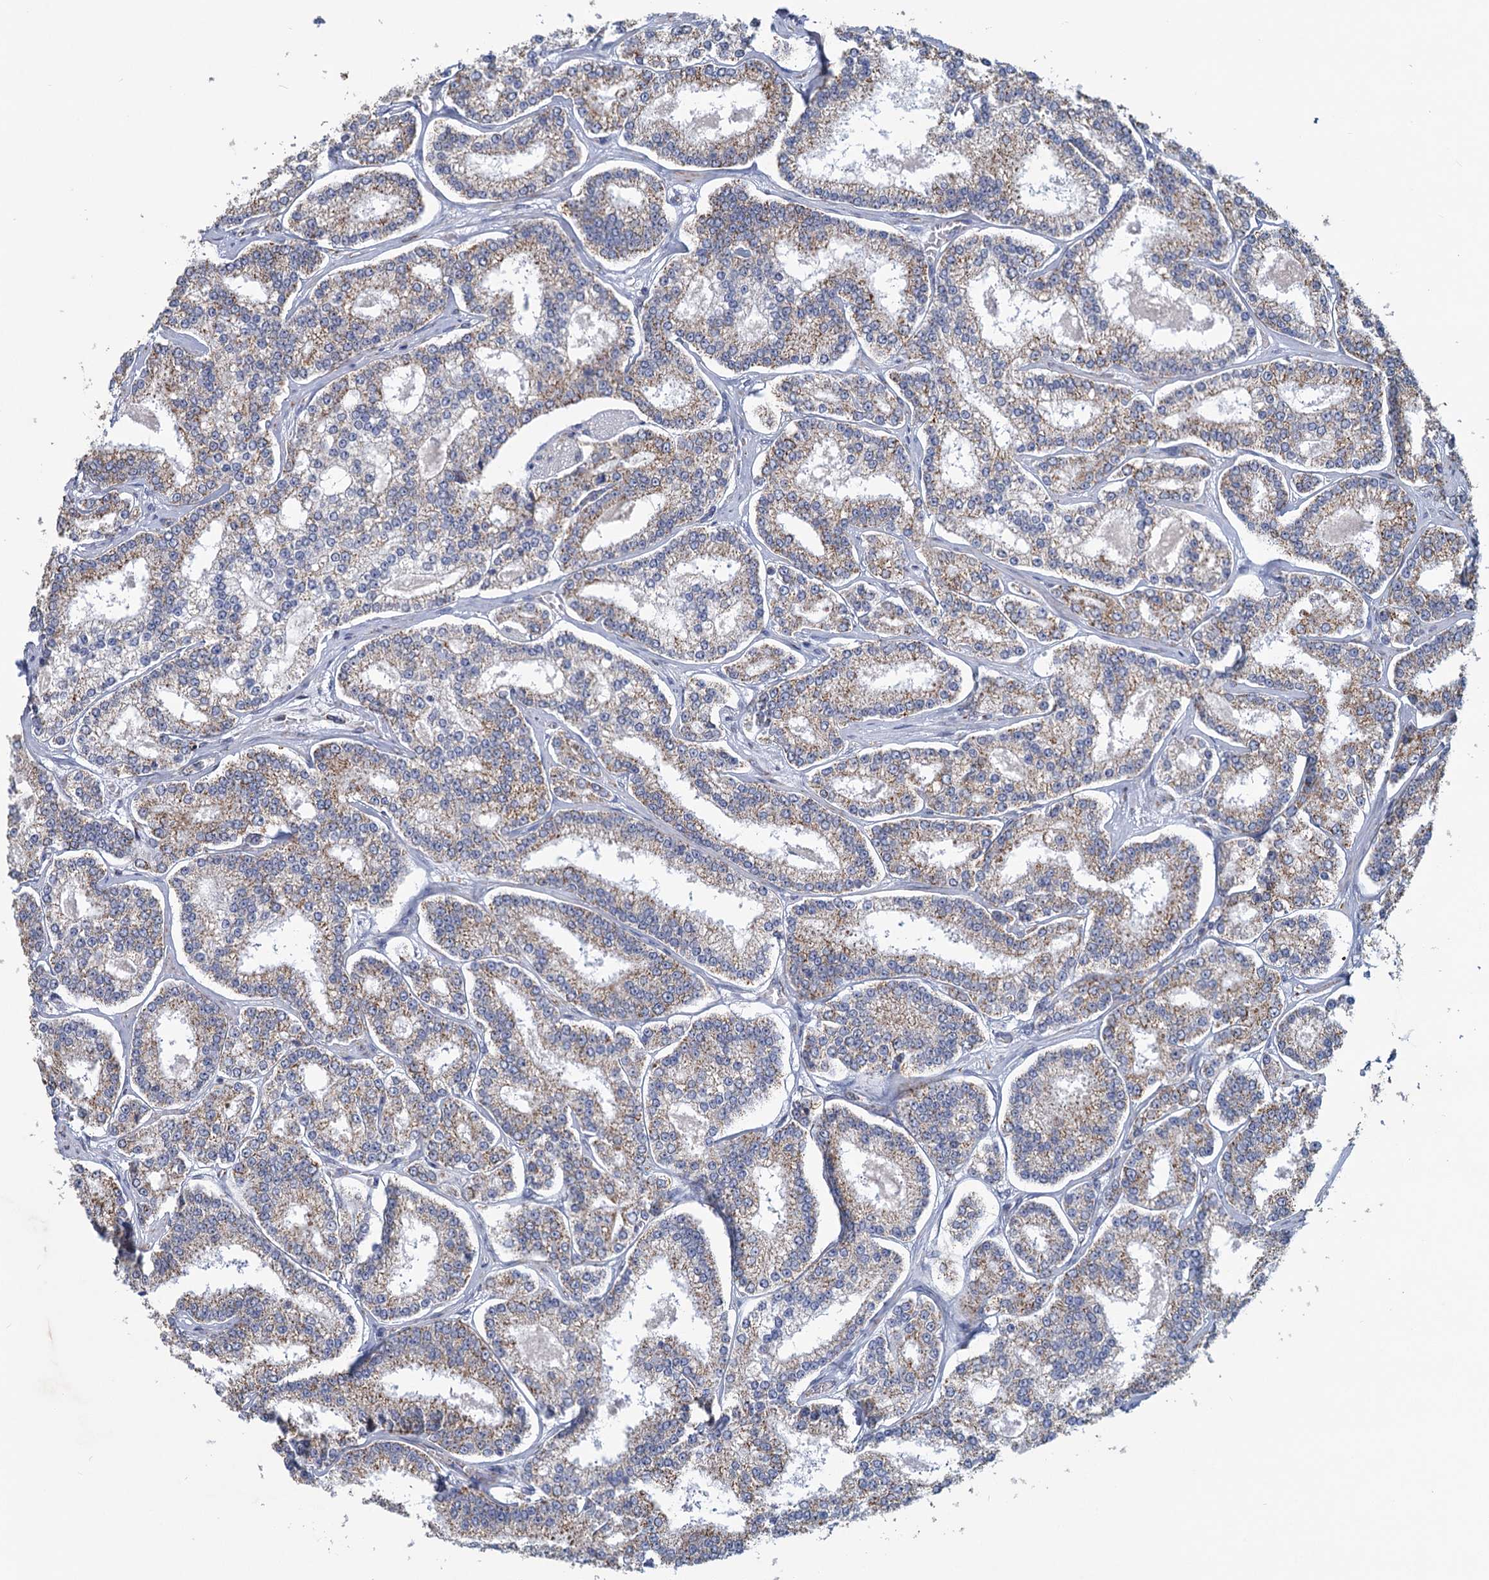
{"staining": {"intensity": "weak", "quantity": ">75%", "location": "cytoplasmic/membranous"}, "tissue": "prostate cancer", "cell_type": "Tumor cells", "image_type": "cancer", "snomed": [{"axis": "morphology", "description": "Normal tissue, NOS"}, {"axis": "morphology", "description": "Adenocarcinoma, High grade"}, {"axis": "topography", "description": "Prostate"}], "caption": "Protein expression analysis of prostate cancer reveals weak cytoplasmic/membranous expression in about >75% of tumor cells. The staining was performed using DAB to visualize the protein expression in brown, while the nuclei were stained in blue with hematoxylin (Magnification: 20x).", "gene": "NDUFC2", "patient": {"sex": "male", "age": 83}}